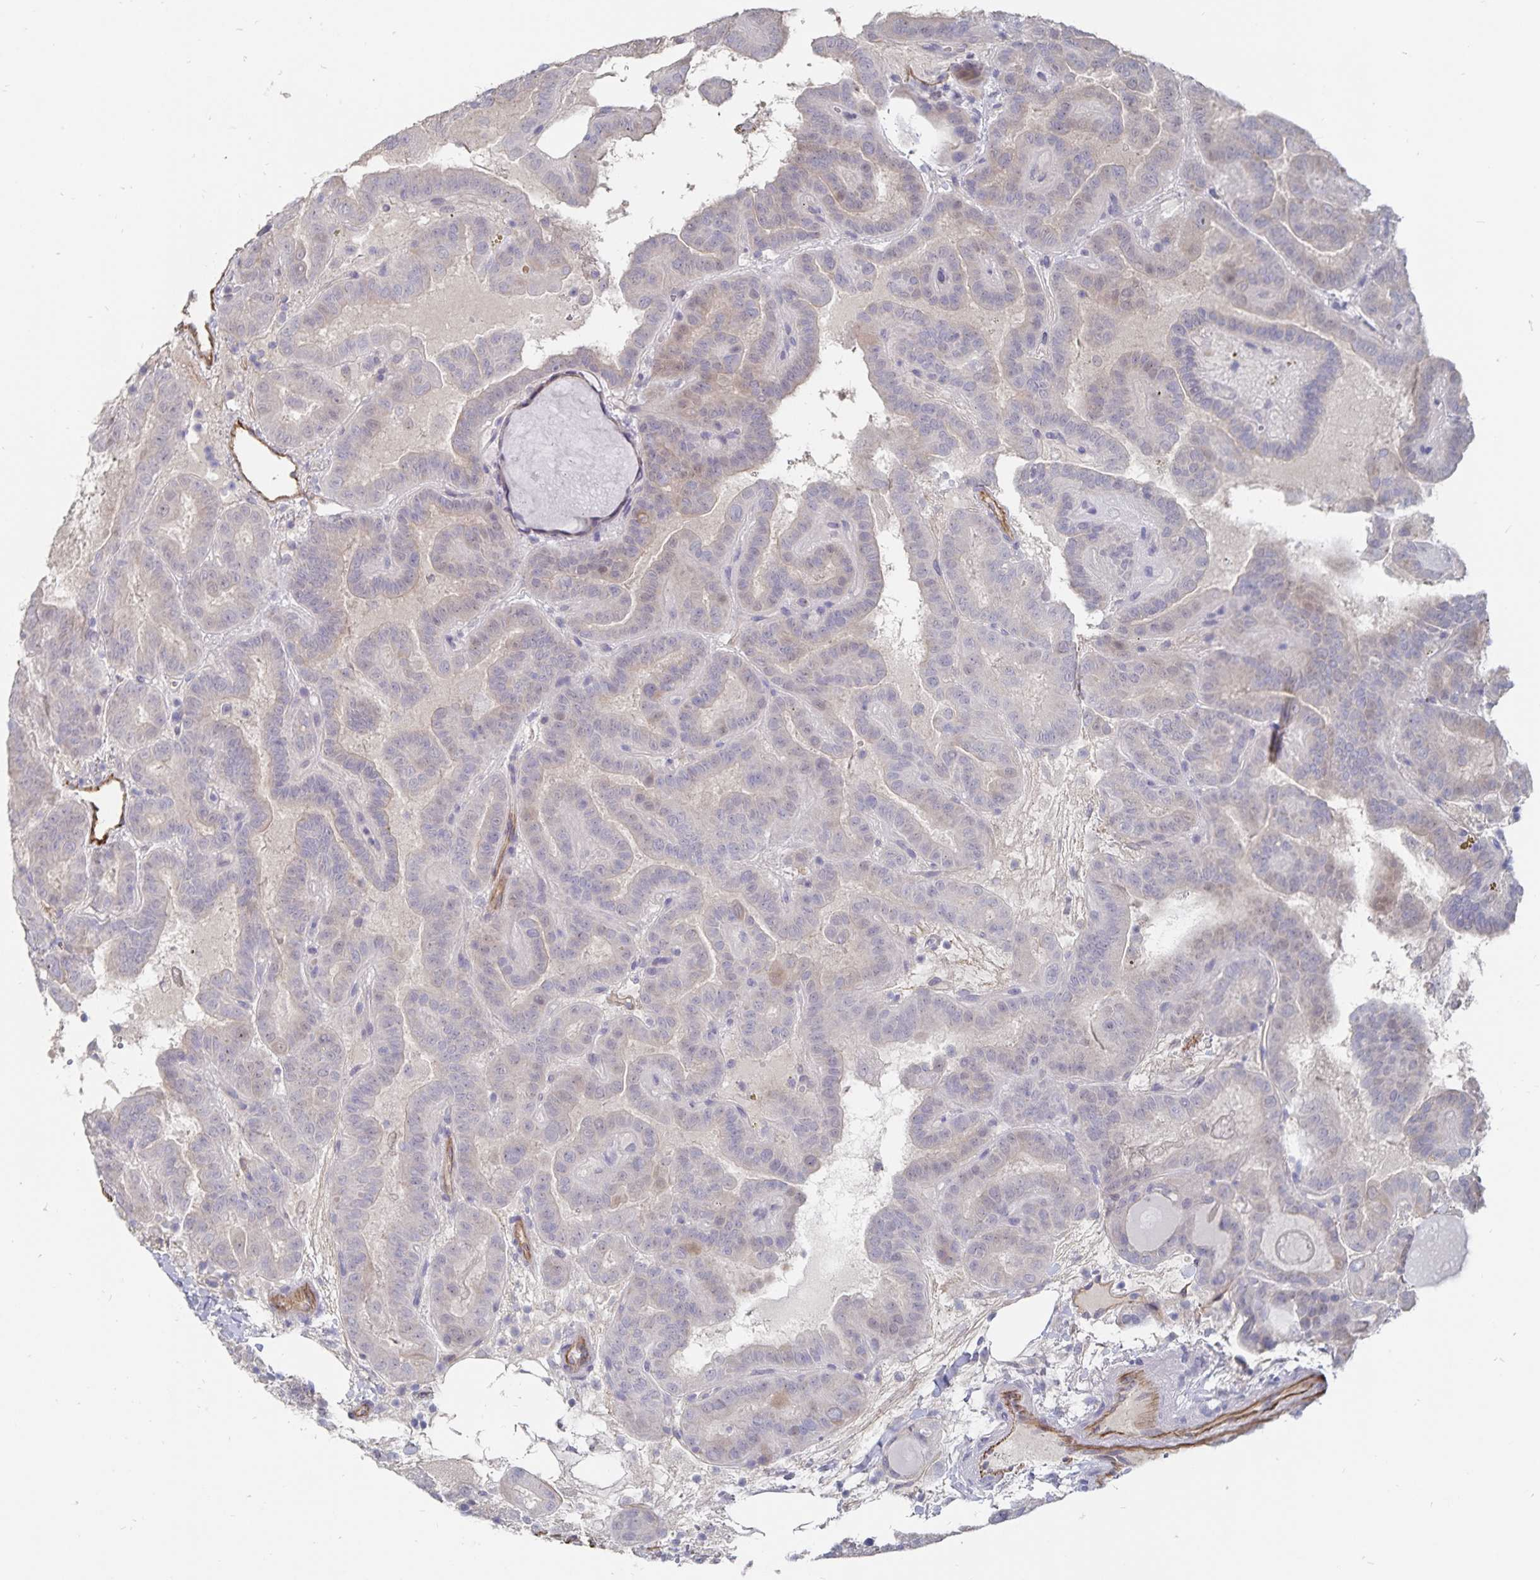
{"staining": {"intensity": "negative", "quantity": "none", "location": "none"}, "tissue": "thyroid cancer", "cell_type": "Tumor cells", "image_type": "cancer", "snomed": [{"axis": "morphology", "description": "Papillary adenocarcinoma, NOS"}, {"axis": "topography", "description": "Thyroid gland"}], "caption": "IHC photomicrograph of neoplastic tissue: human thyroid cancer stained with DAB (3,3'-diaminobenzidine) shows no significant protein expression in tumor cells.", "gene": "SSTR1", "patient": {"sex": "female", "age": 46}}